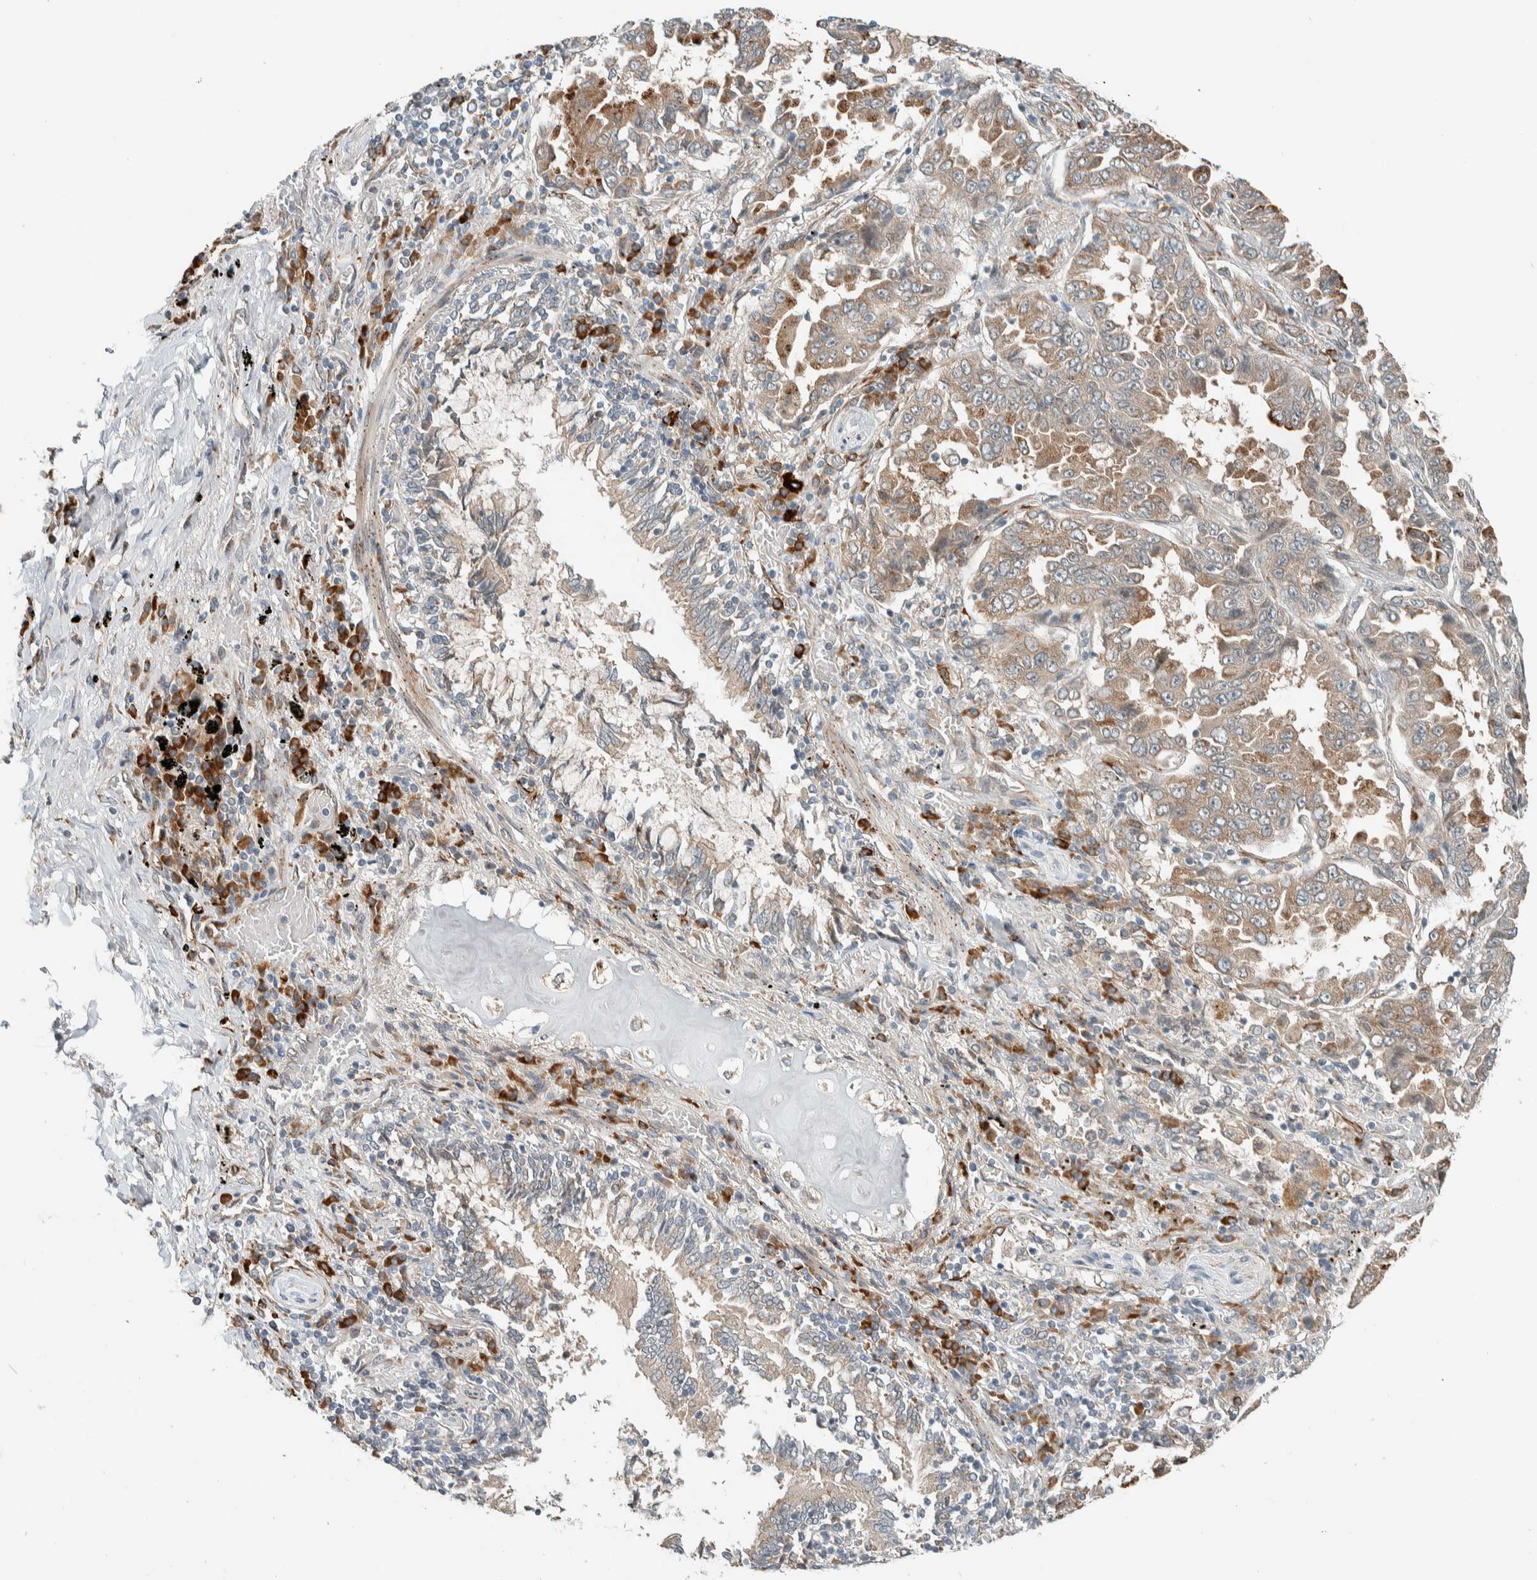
{"staining": {"intensity": "moderate", "quantity": ">75%", "location": "cytoplasmic/membranous"}, "tissue": "lung cancer", "cell_type": "Tumor cells", "image_type": "cancer", "snomed": [{"axis": "morphology", "description": "Adenocarcinoma, NOS"}, {"axis": "topography", "description": "Lung"}], "caption": "Human lung cancer stained for a protein (brown) shows moderate cytoplasmic/membranous positive positivity in approximately >75% of tumor cells.", "gene": "CTBP2", "patient": {"sex": "female", "age": 51}}